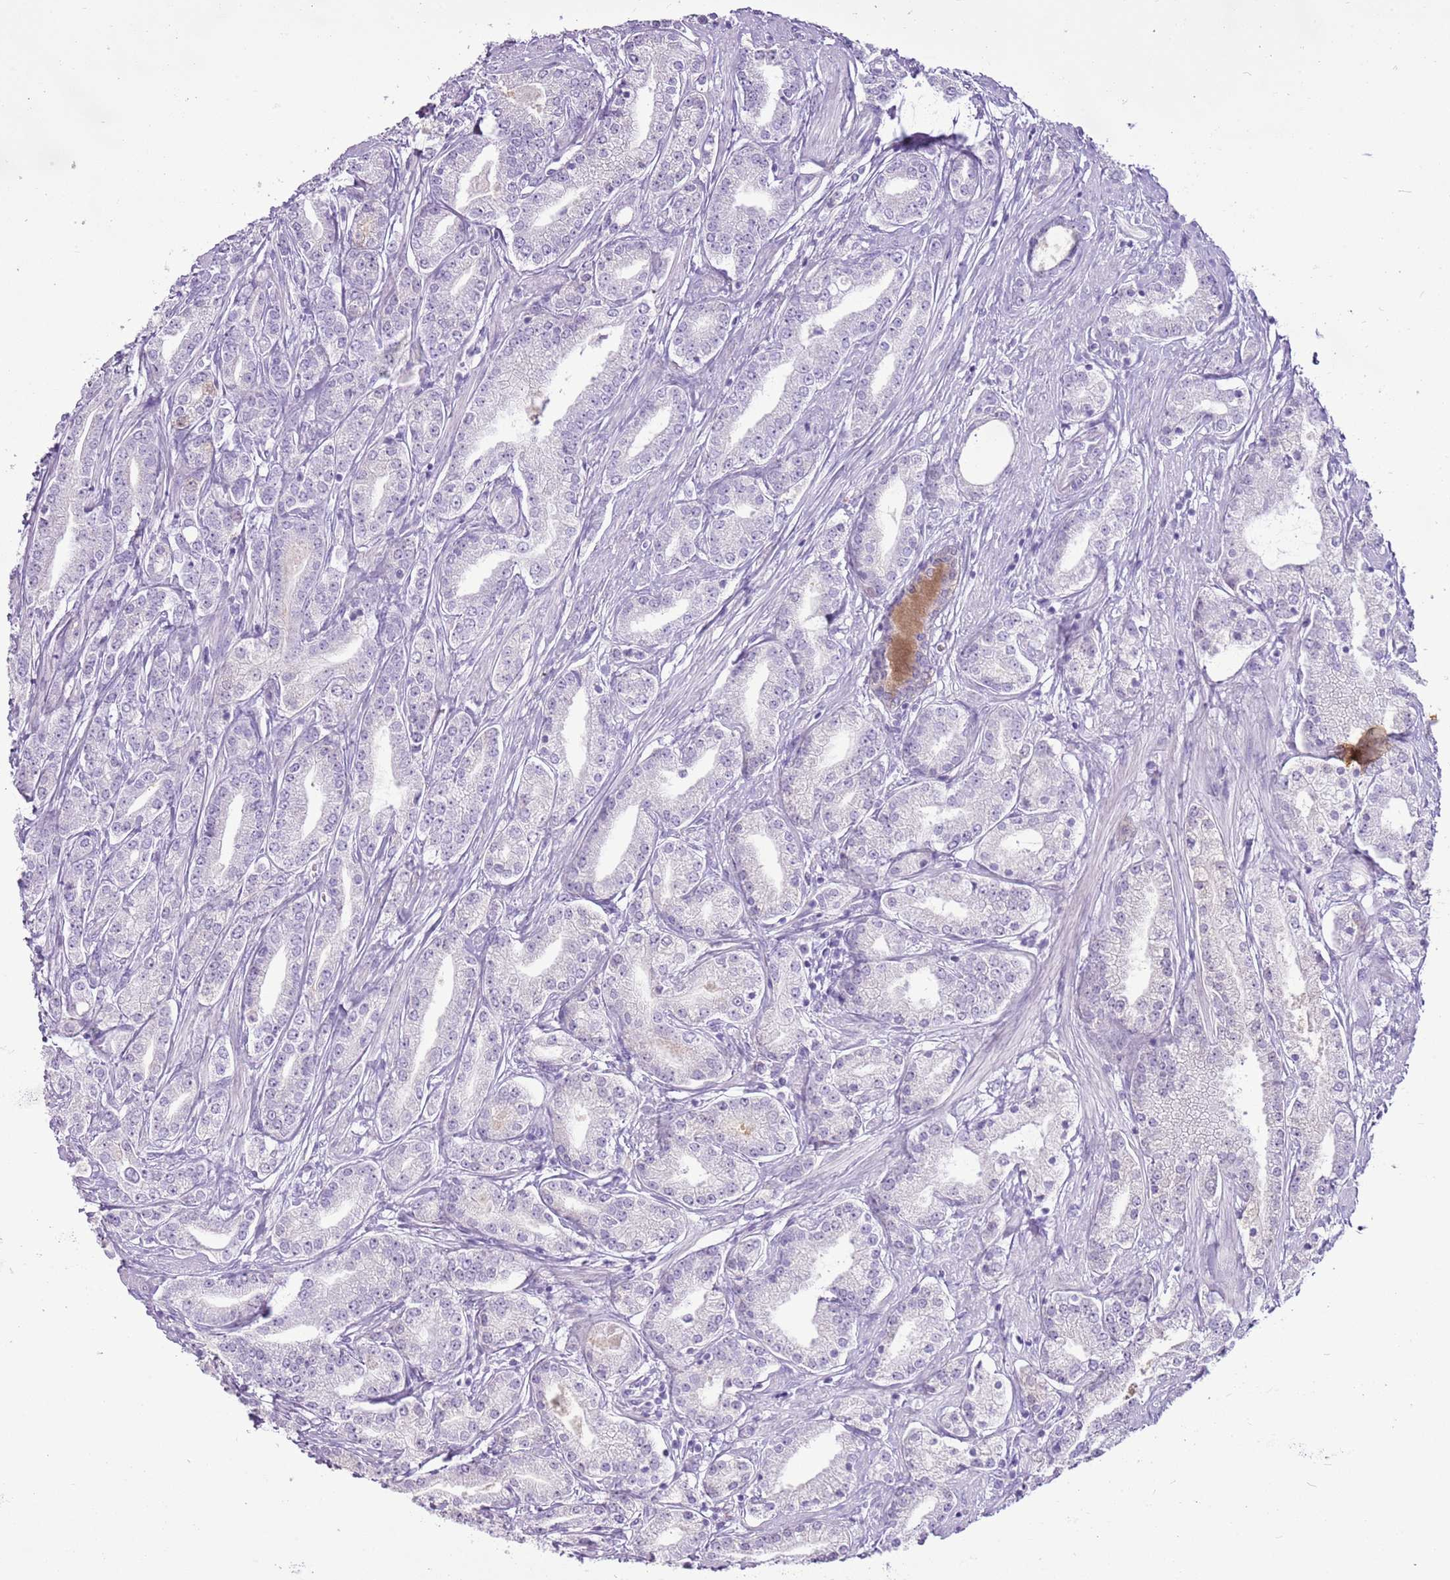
{"staining": {"intensity": "negative", "quantity": "none", "location": "none"}, "tissue": "prostate cancer", "cell_type": "Tumor cells", "image_type": "cancer", "snomed": [{"axis": "morphology", "description": "Adenocarcinoma, High grade"}, {"axis": "topography", "description": "Prostate"}], "caption": "High magnification brightfield microscopy of prostate high-grade adenocarcinoma stained with DAB (3,3'-diaminobenzidine) (brown) and counterstained with hematoxylin (blue): tumor cells show no significant expression.", "gene": "CNFN", "patient": {"sex": "male", "age": 66}}